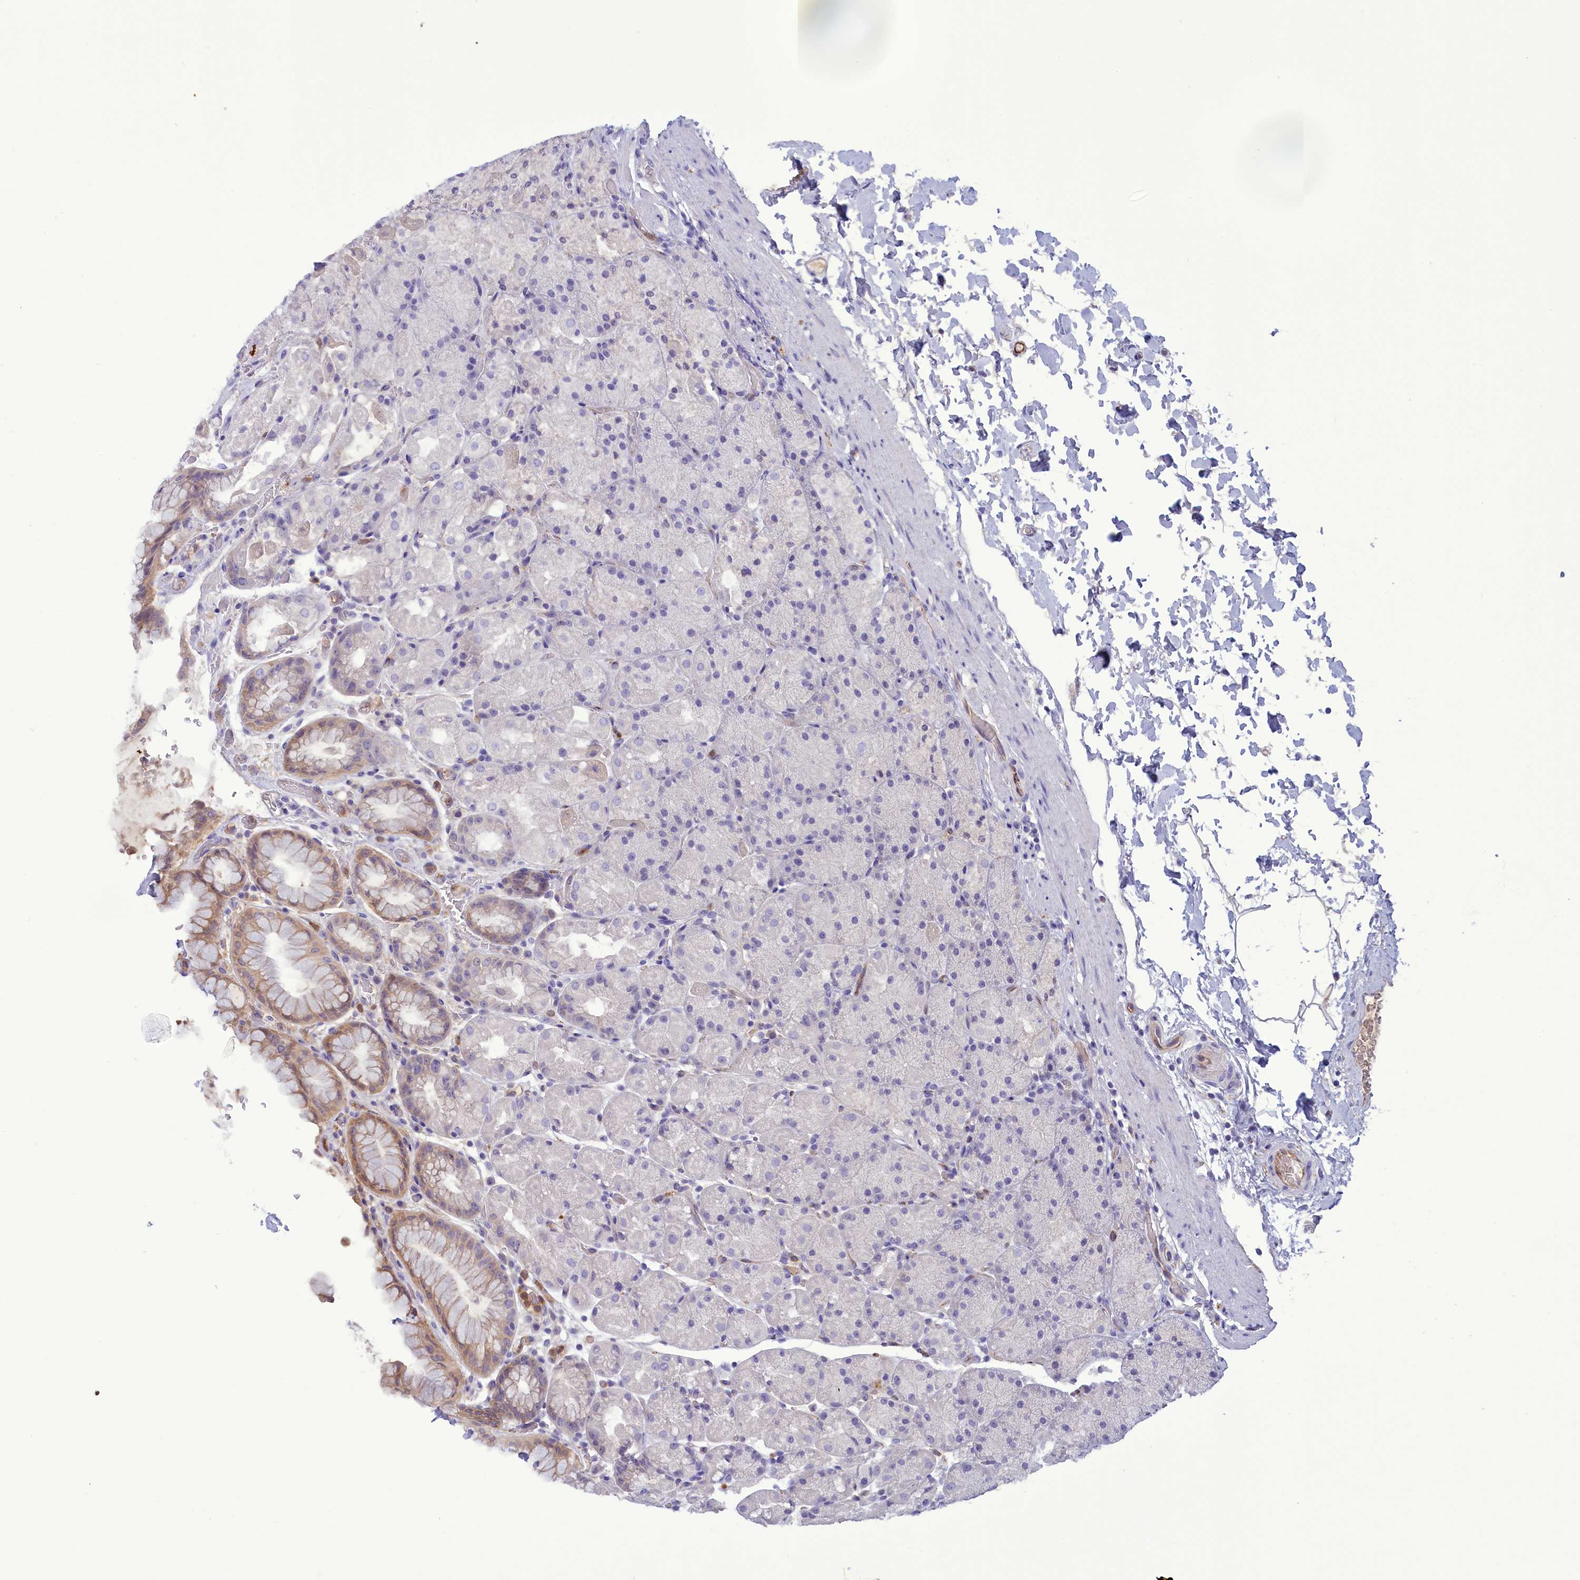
{"staining": {"intensity": "weak", "quantity": "<25%", "location": "cytoplasmic/membranous"}, "tissue": "stomach", "cell_type": "Glandular cells", "image_type": "normal", "snomed": [{"axis": "morphology", "description": "Normal tissue, NOS"}, {"axis": "topography", "description": "Stomach, upper"}, {"axis": "topography", "description": "Stomach, lower"}], "caption": "DAB (3,3'-diaminobenzidine) immunohistochemical staining of benign human stomach reveals no significant staining in glandular cells. (Immunohistochemistry (ihc), brightfield microscopy, high magnification).", "gene": "FAM149B1", "patient": {"sex": "male", "age": 67}}